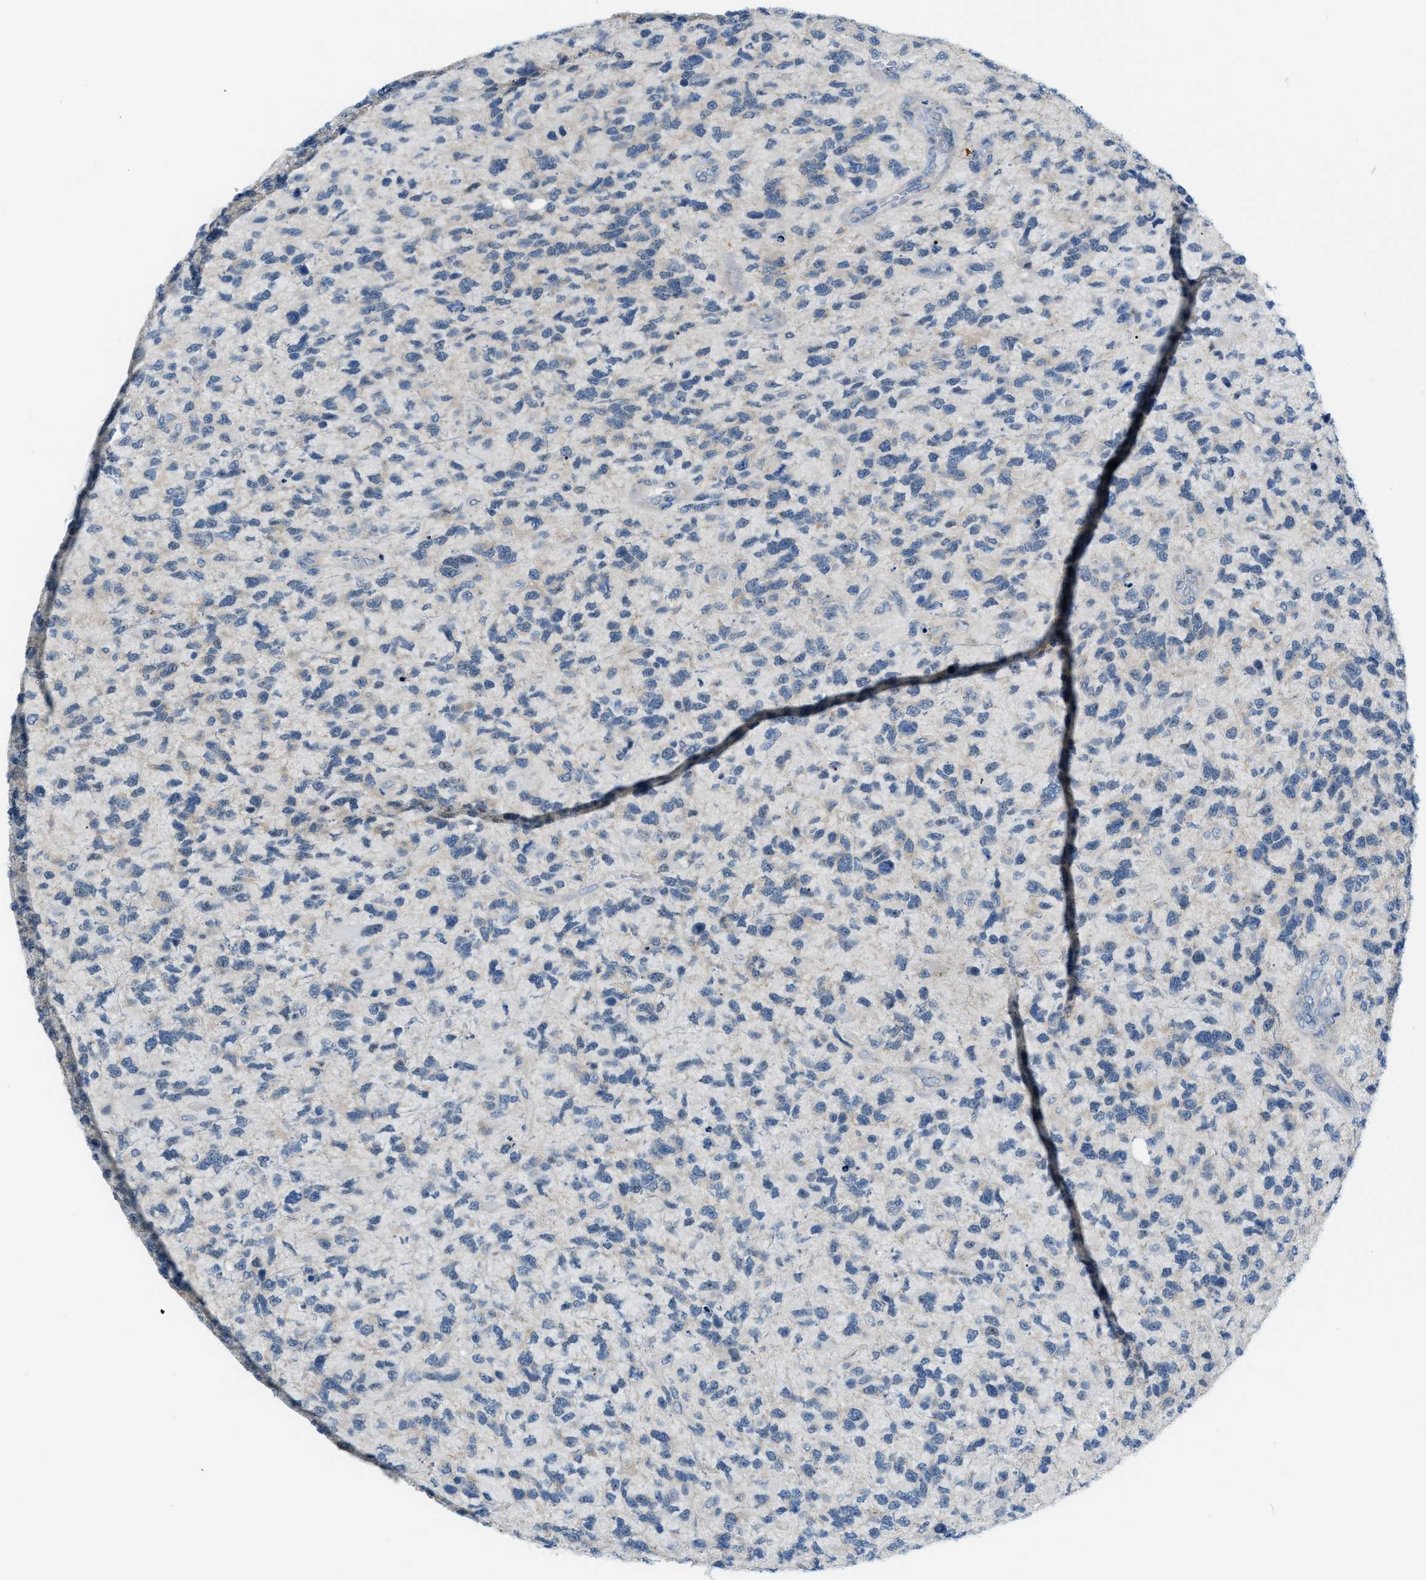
{"staining": {"intensity": "negative", "quantity": "none", "location": "none"}, "tissue": "glioma", "cell_type": "Tumor cells", "image_type": "cancer", "snomed": [{"axis": "morphology", "description": "Glioma, malignant, High grade"}, {"axis": "topography", "description": "Brain"}], "caption": "This image is of glioma stained with immunohistochemistry (IHC) to label a protein in brown with the nuclei are counter-stained blue. There is no staining in tumor cells.", "gene": "PHRF1", "patient": {"sex": "female", "age": 58}}